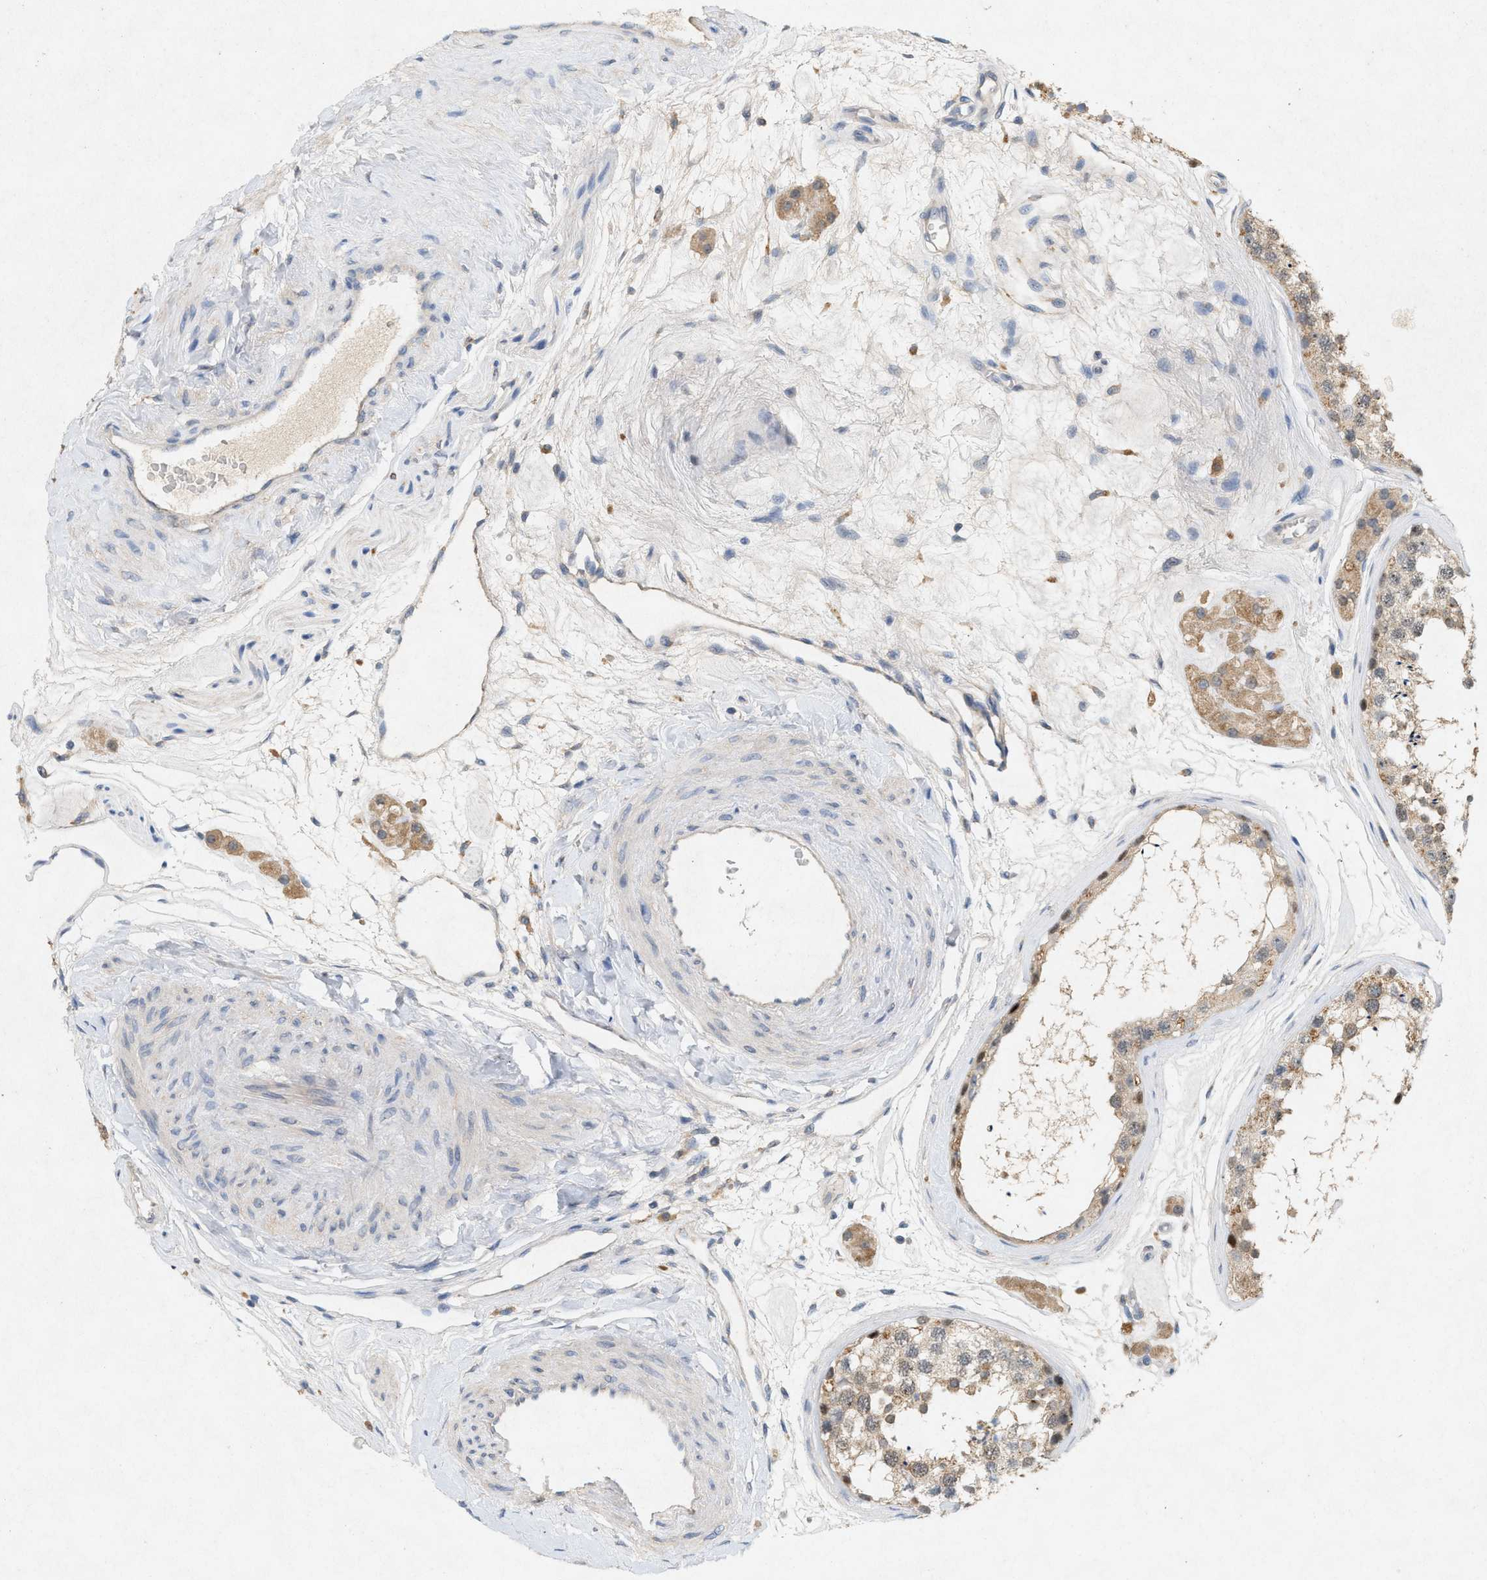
{"staining": {"intensity": "weak", "quantity": "25%-75%", "location": "cytoplasmic/membranous"}, "tissue": "testis", "cell_type": "Cells in seminiferous ducts", "image_type": "normal", "snomed": [{"axis": "morphology", "description": "Normal tissue, NOS"}, {"axis": "topography", "description": "Testis"}], "caption": "IHC (DAB) staining of unremarkable human testis demonstrates weak cytoplasmic/membranous protein staining in about 25%-75% of cells in seminiferous ducts. Nuclei are stained in blue.", "gene": "DCAF7", "patient": {"sex": "male", "age": 56}}